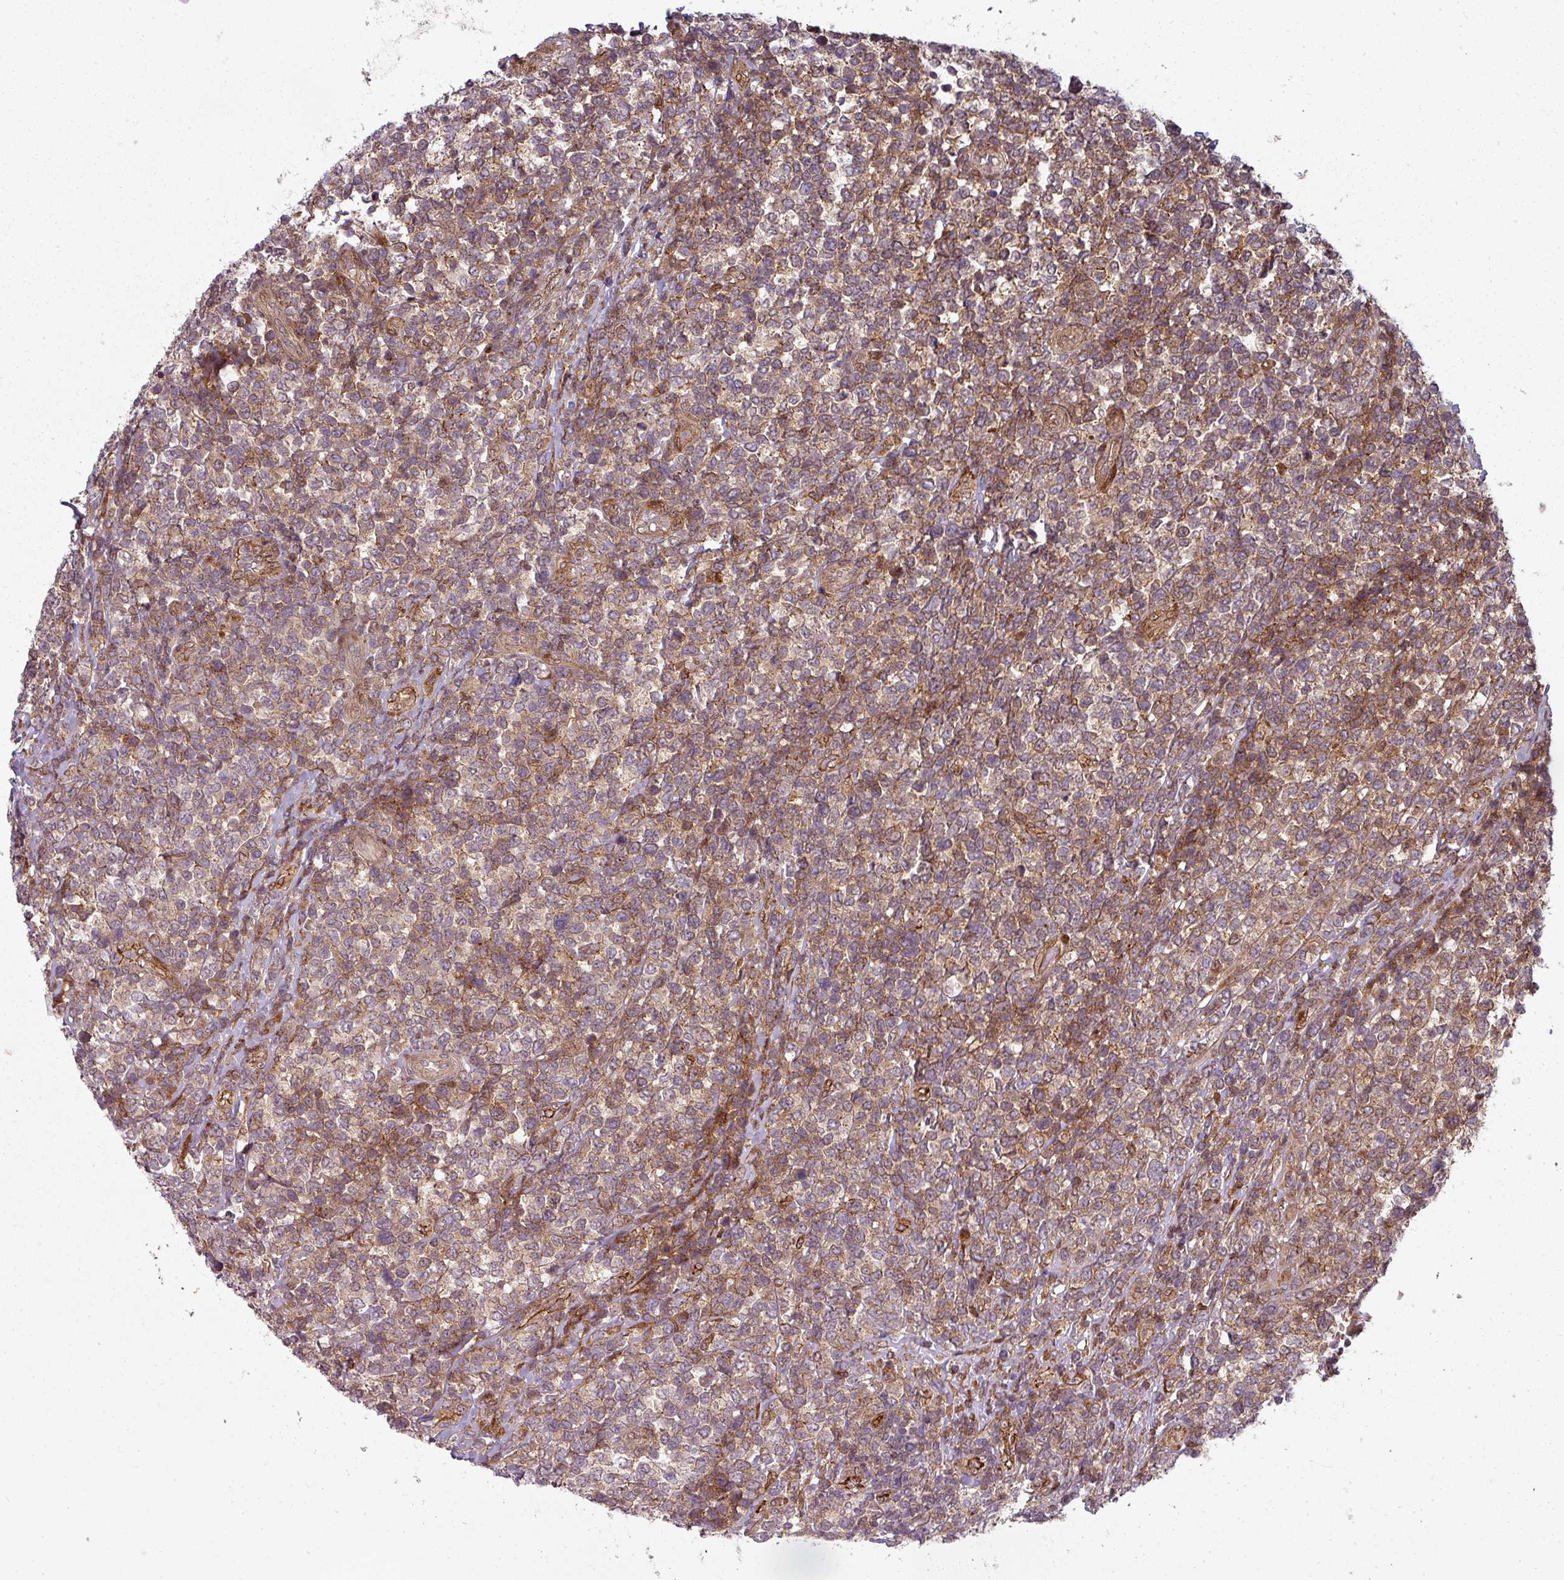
{"staining": {"intensity": "weak", "quantity": ">75%", "location": "cytoplasmic/membranous"}, "tissue": "lymphoma", "cell_type": "Tumor cells", "image_type": "cancer", "snomed": [{"axis": "morphology", "description": "Malignant lymphoma, non-Hodgkin's type, High grade"}, {"axis": "topography", "description": "Soft tissue"}], "caption": "A brown stain labels weak cytoplasmic/membranous staining of a protein in human lymphoma tumor cells. The staining is performed using DAB brown chromogen to label protein expression. The nuclei are counter-stained blue using hematoxylin.", "gene": "CLIC1", "patient": {"sex": "female", "age": 56}}